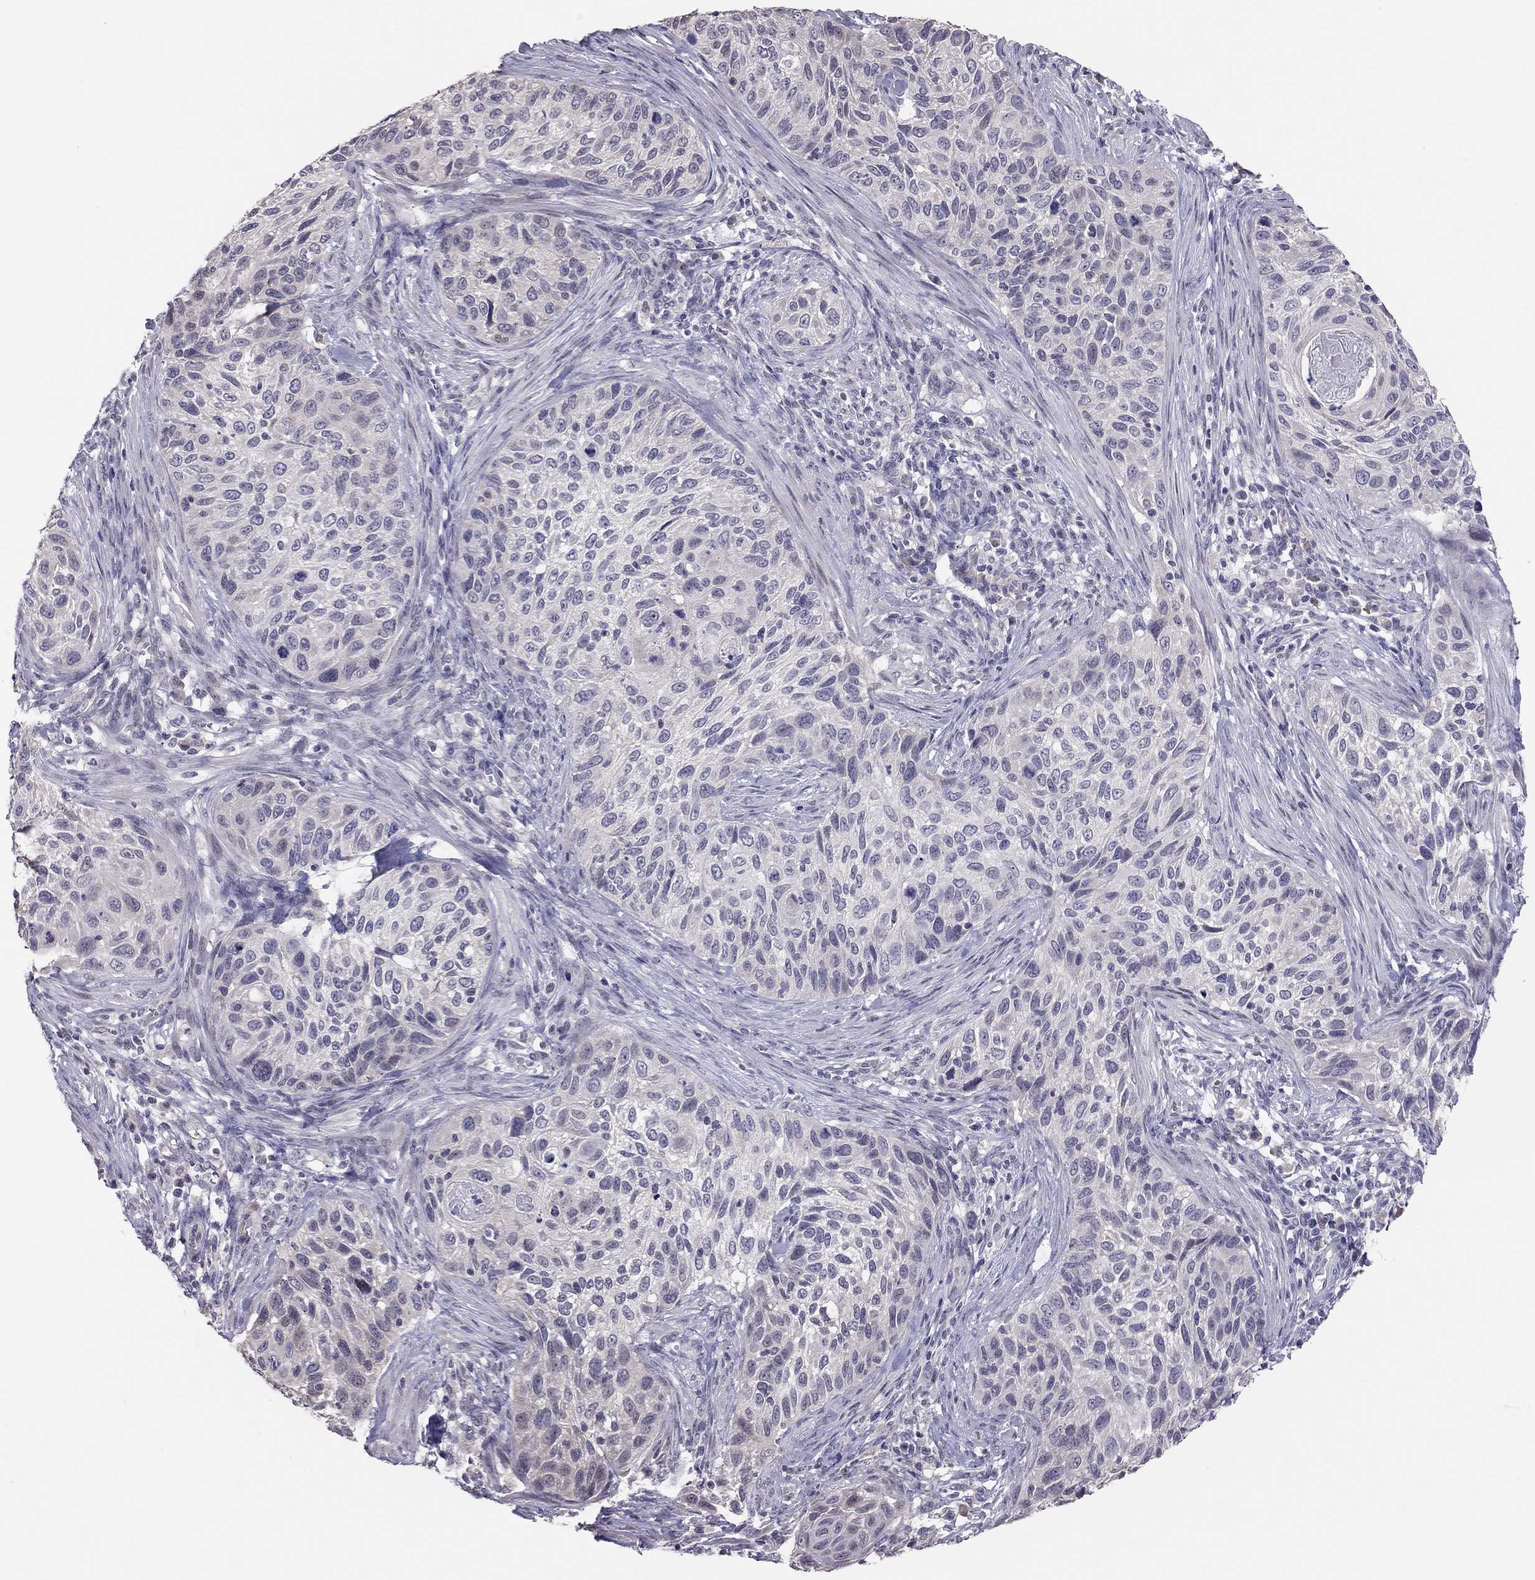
{"staining": {"intensity": "negative", "quantity": "none", "location": "none"}, "tissue": "cervical cancer", "cell_type": "Tumor cells", "image_type": "cancer", "snomed": [{"axis": "morphology", "description": "Squamous cell carcinoma, NOS"}, {"axis": "topography", "description": "Cervix"}], "caption": "This is a image of IHC staining of cervical cancer (squamous cell carcinoma), which shows no expression in tumor cells.", "gene": "HSF2BP", "patient": {"sex": "female", "age": 70}}